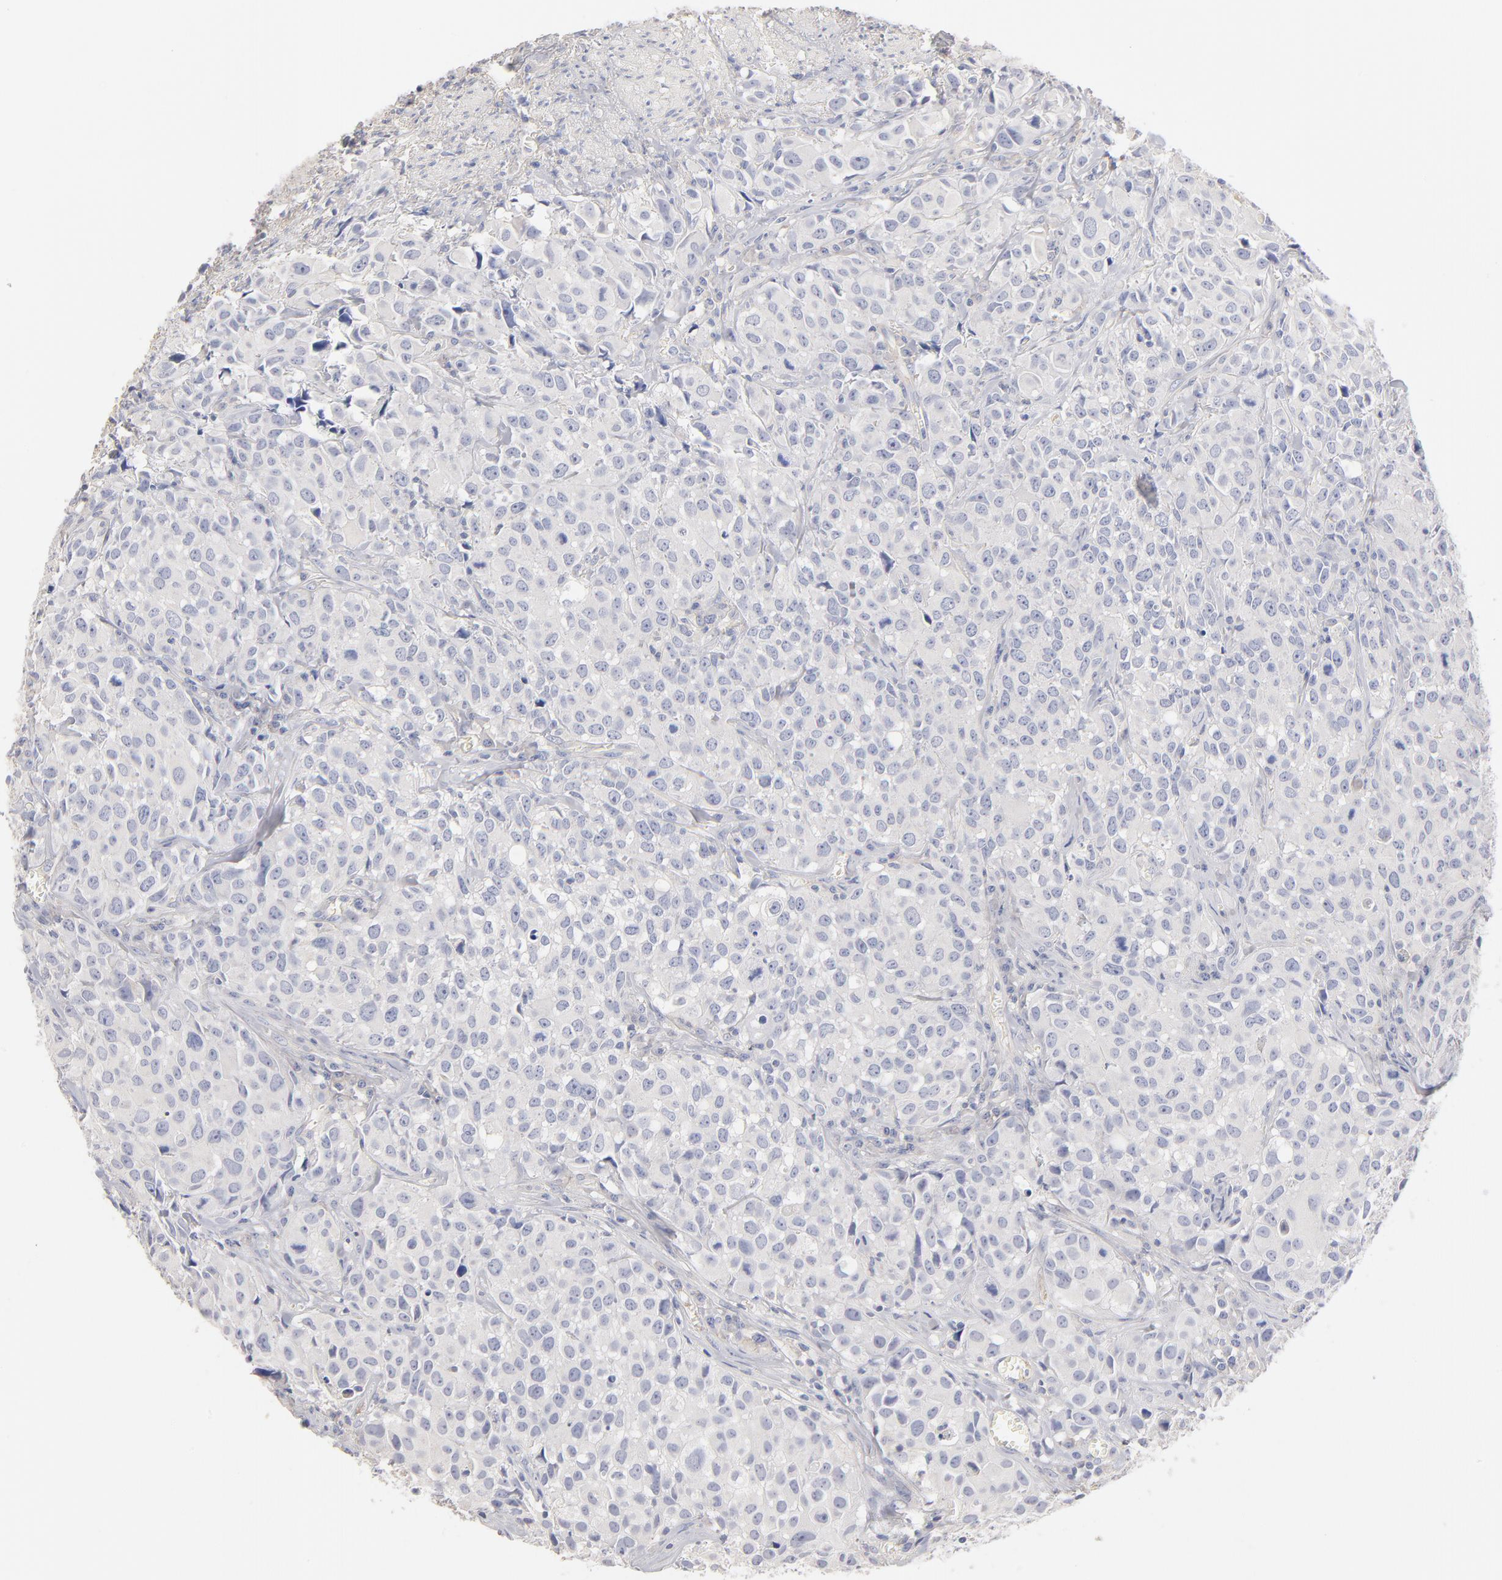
{"staining": {"intensity": "negative", "quantity": "none", "location": "none"}, "tissue": "urothelial cancer", "cell_type": "Tumor cells", "image_type": "cancer", "snomed": [{"axis": "morphology", "description": "Urothelial carcinoma, High grade"}, {"axis": "topography", "description": "Urinary bladder"}], "caption": "The photomicrograph displays no staining of tumor cells in urothelial cancer.", "gene": "ITGA8", "patient": {"sex": "female", "age": 75}}